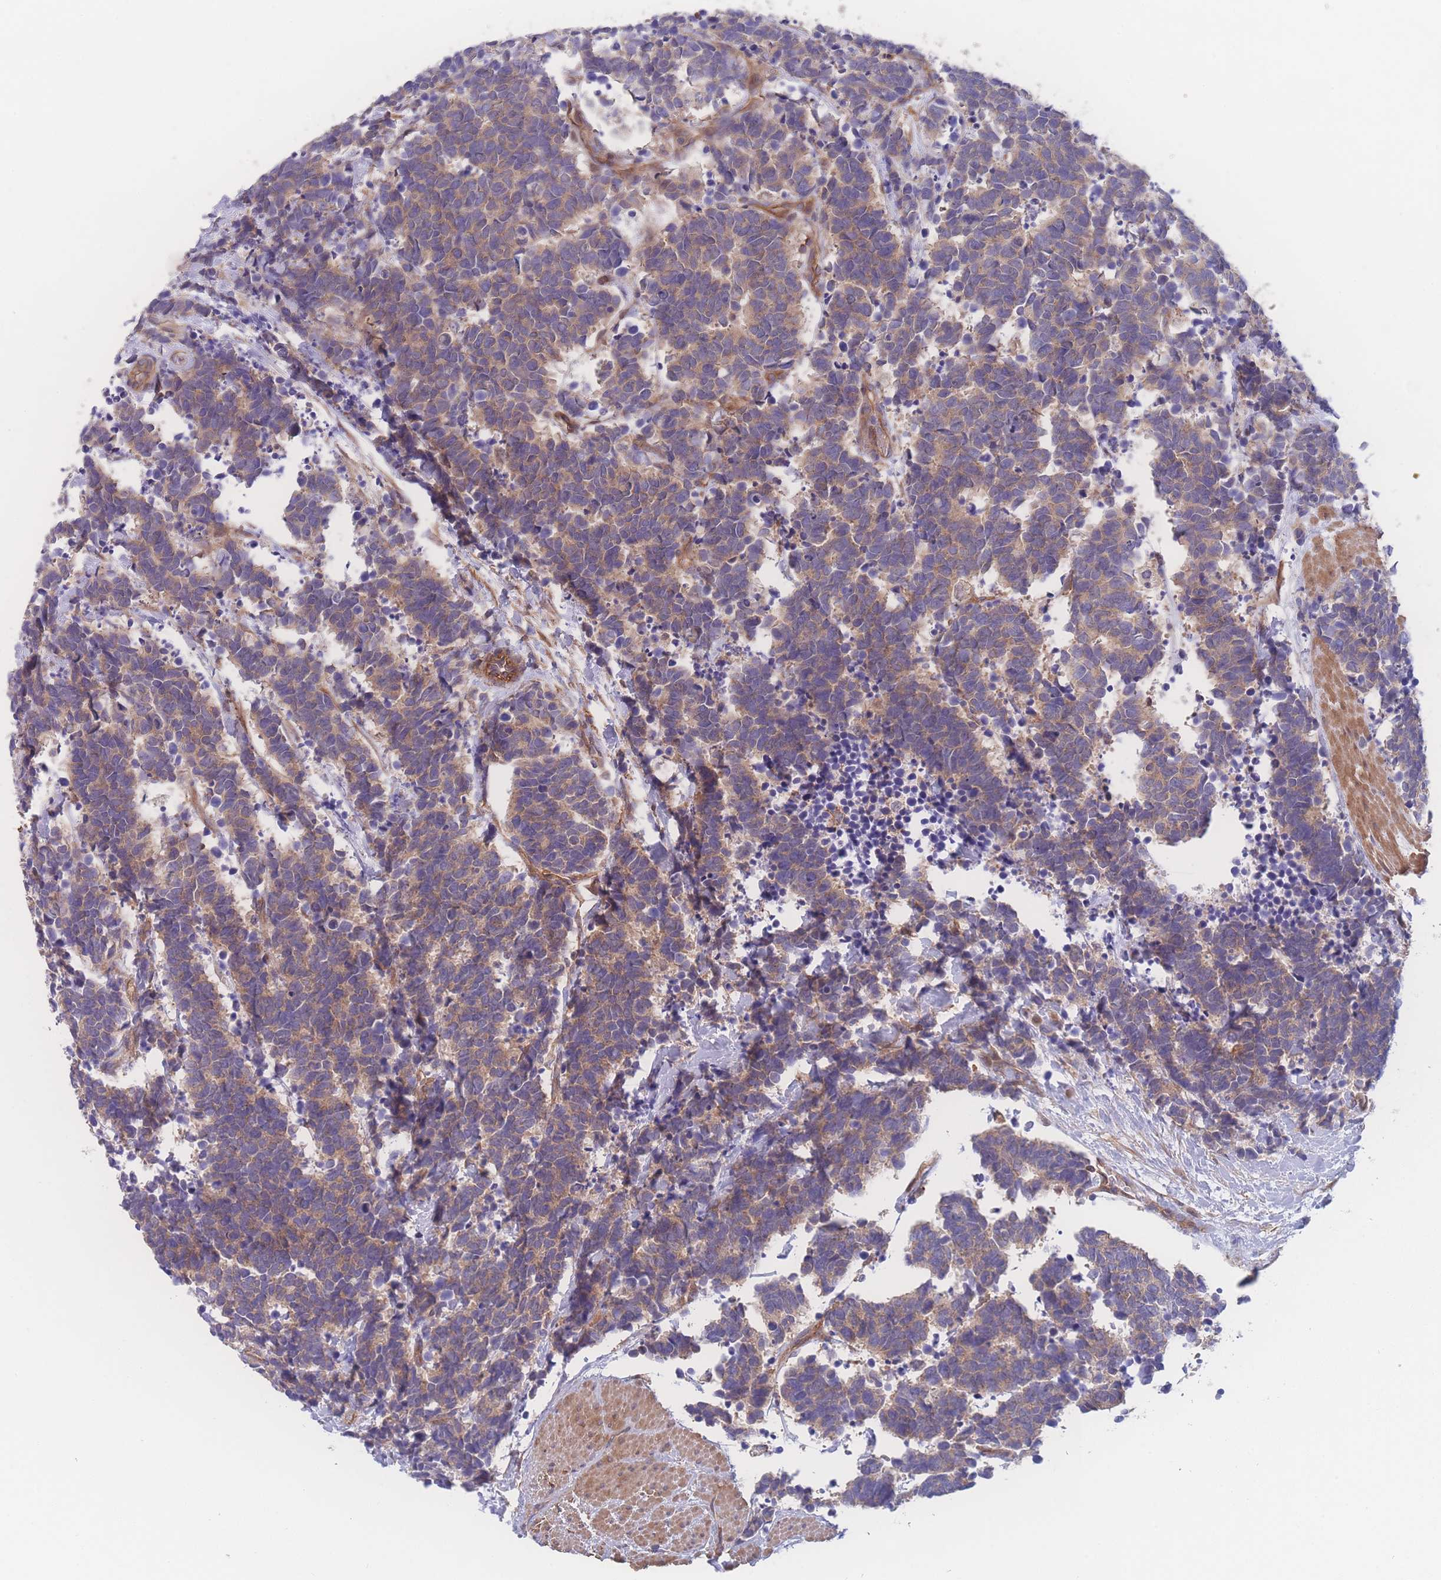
{"staining": {"intensity": "weak", "quantity": ">75%", "location": "cytoplasmic/membranous"}, "tissue": "carcinoid", "cell_type": "Tumor cells", "image_type": "cancer", "snomed": [{"axis": "morphology", "description": "Carcinoma, NOS"}, {"axis": "morphology", "description": "Carcinoid, malignant, NOS"}, {"axis": "topography", "description": "Prostate"}], "caption": "Weak cytoplasmic/membranous positivity for a protein is appreciated in approximately >75% of tumor cells of carcinoma using immunohistochemistry.", "gene": "CFAP97", "patient": {"sex": "male", "age": 57}}